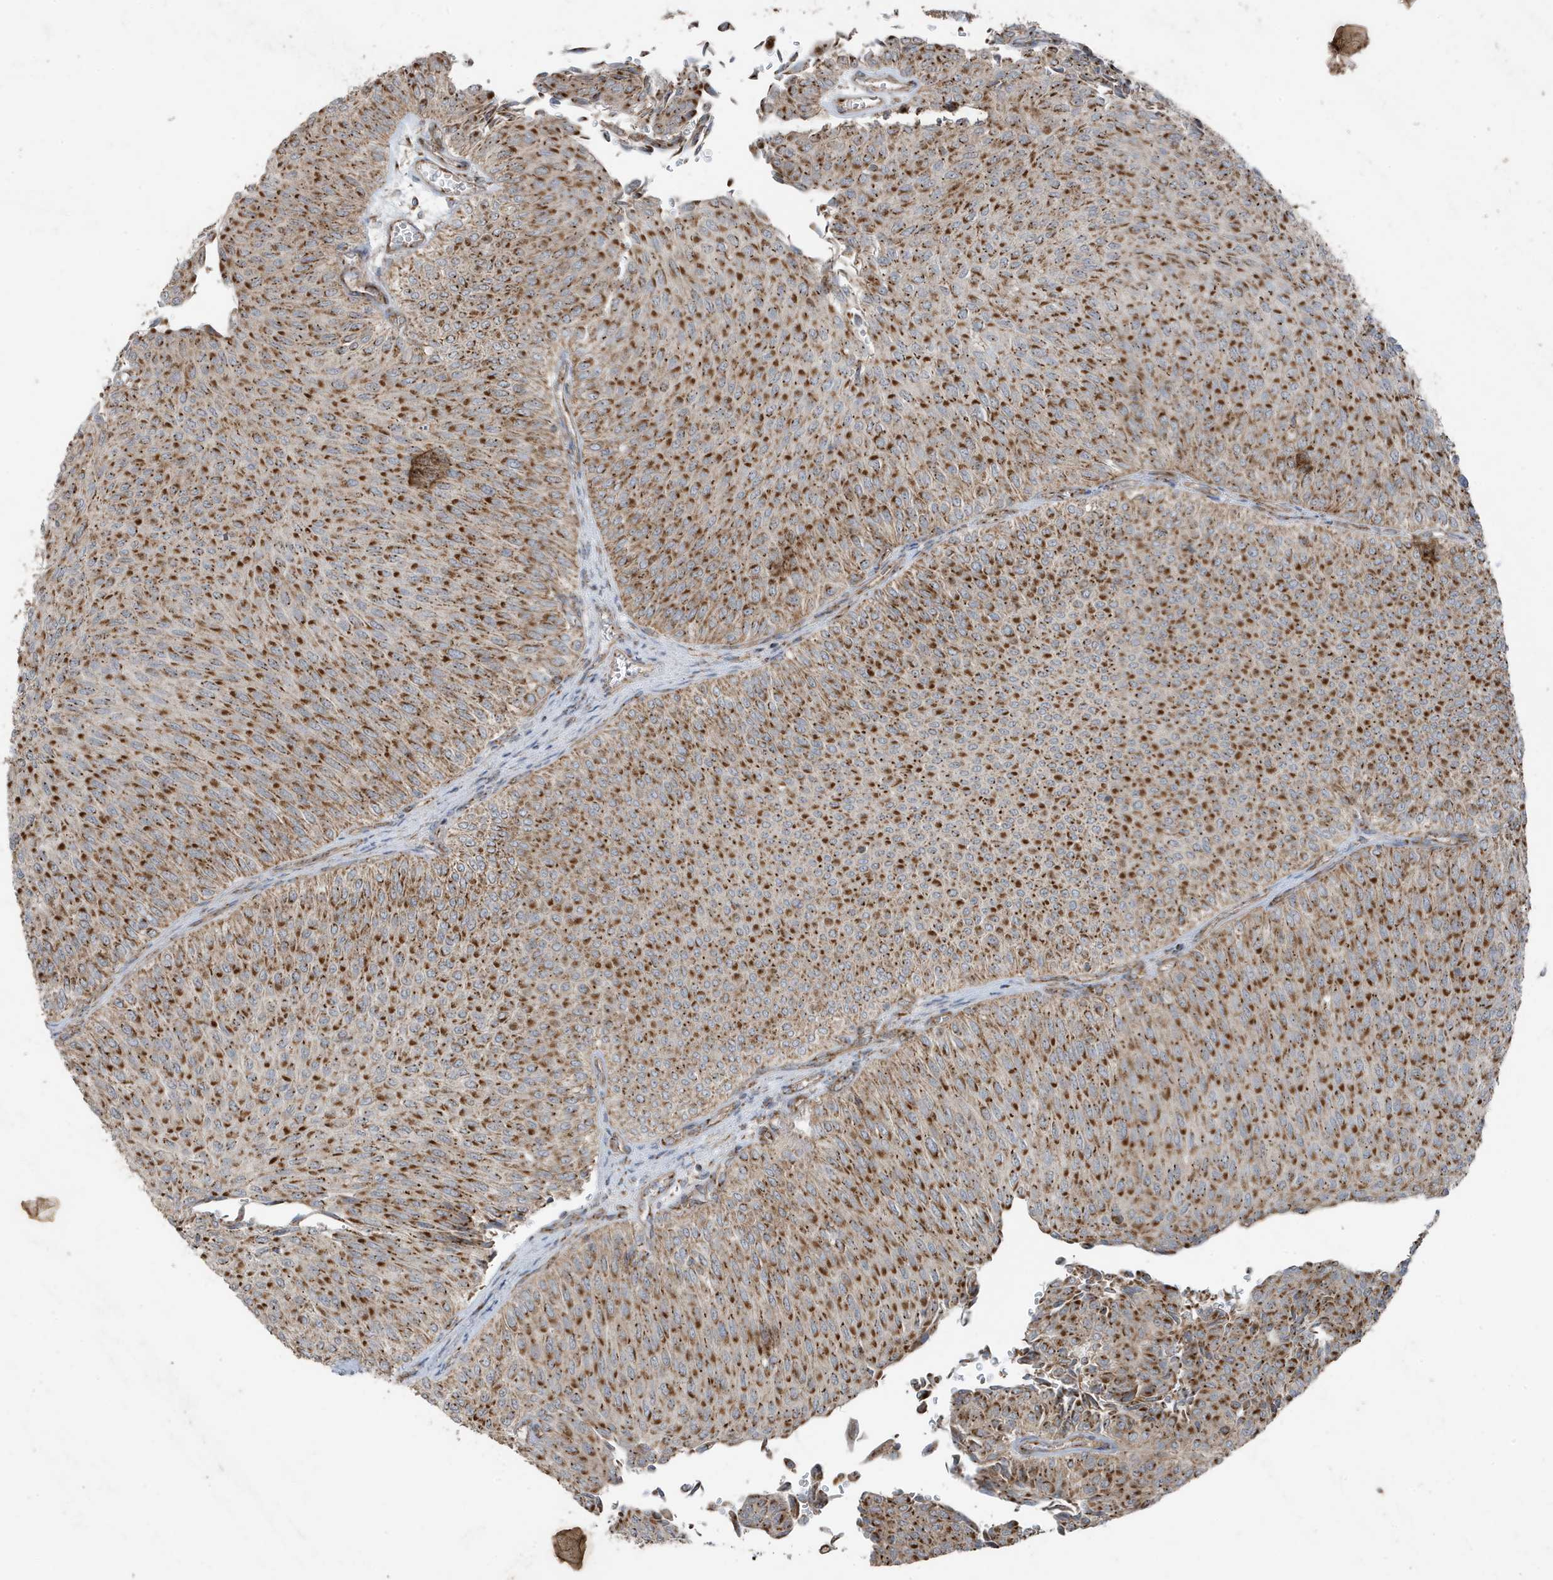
{"staining": {"intensity": "strong", "quantity": ">75%", "location": "cytoplasmic/membranous"}, "tissue": "urothelial cancer", "cell_type": "Tumor cells", "image_type": "cancer", "snomed": [{"axis": "morphology", "description": "Urothelial carcinoma, Low grade"}, {"axis": "topography", "description": "Urinary bladder"}], "caption": "Immunohistochemical staining of human urothelial cancer demonstrates high levels of strong cytoplasmic/membranous positivity in about >75% of tumor cells.", "gene": "GOLGA4", "patient": {"sex": "male", "age": 78}}